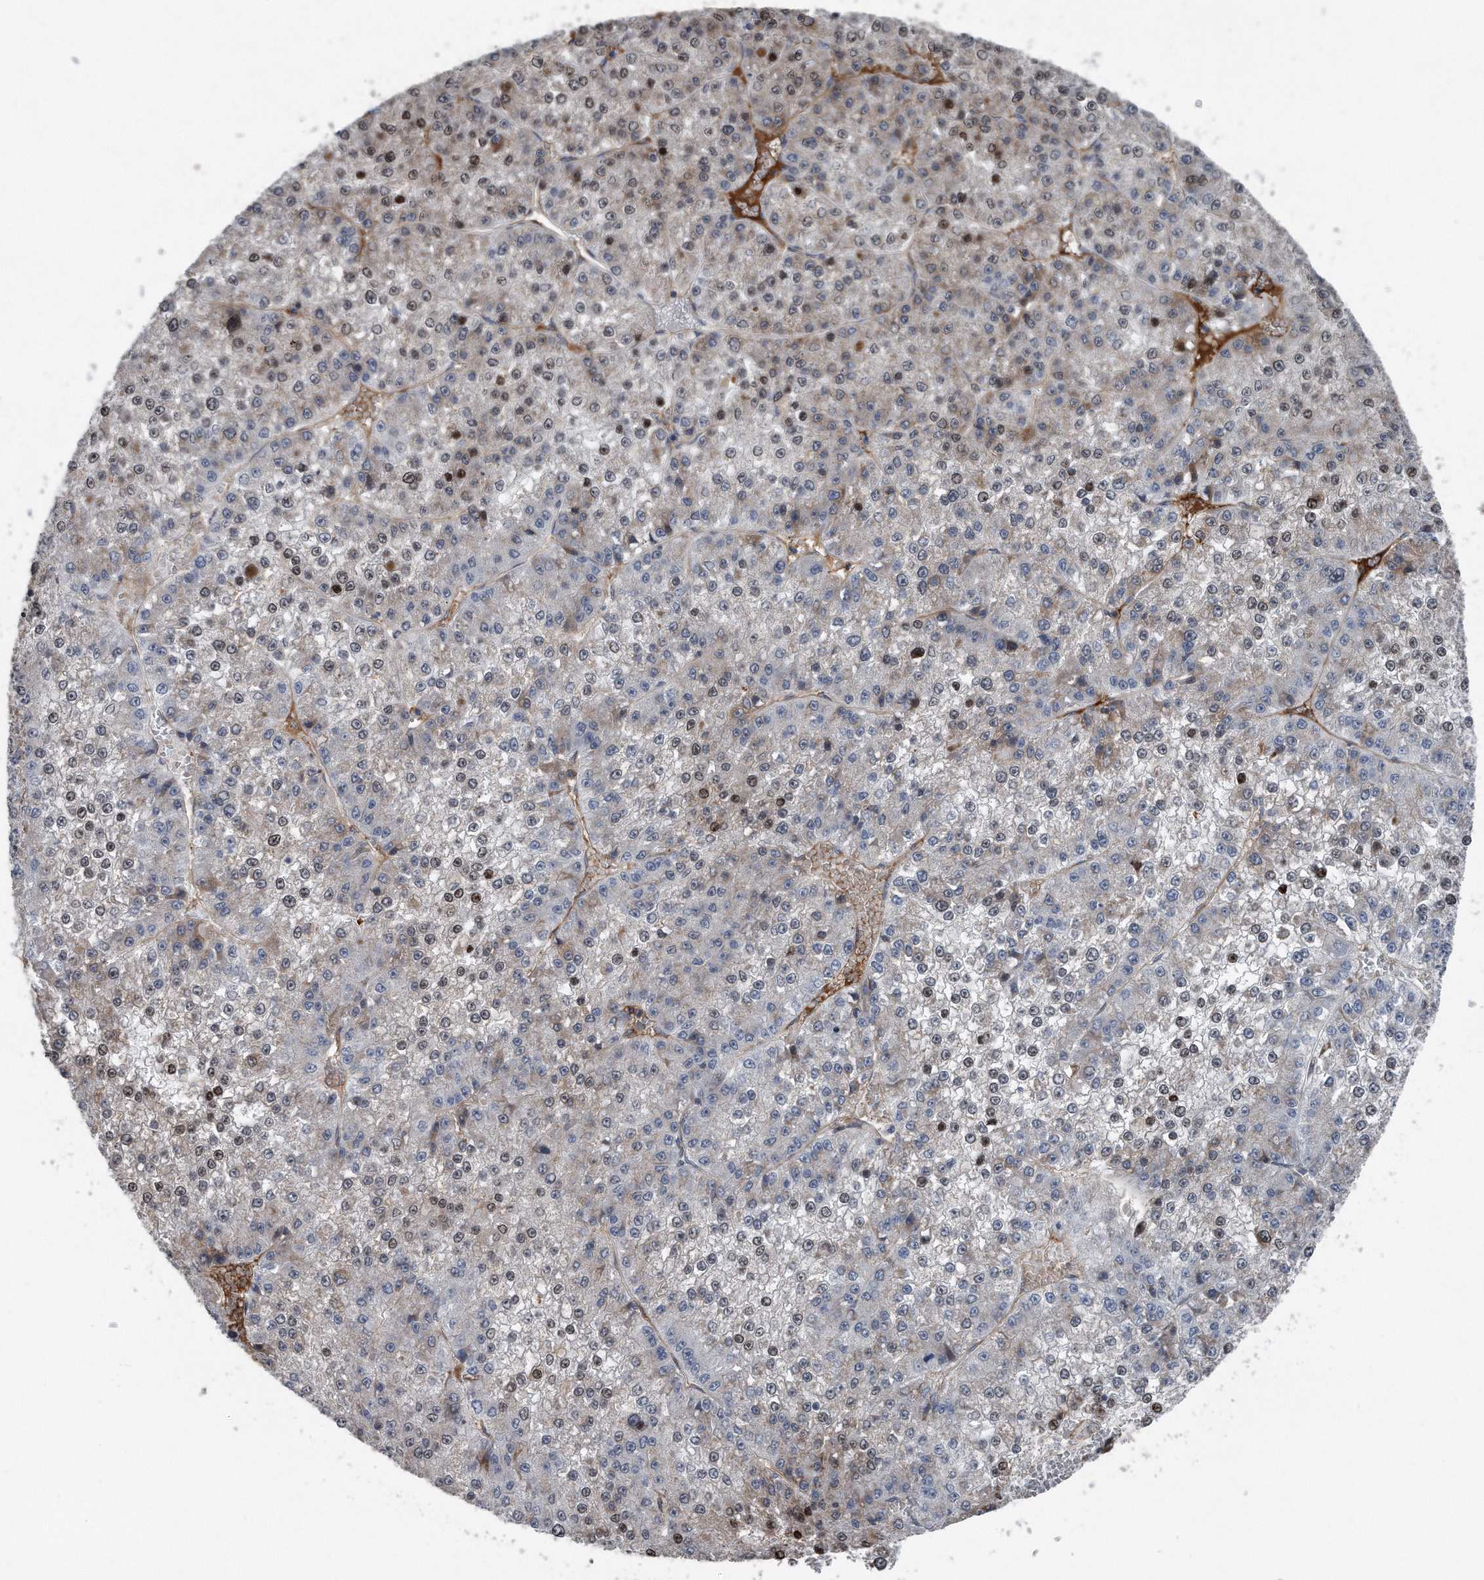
{"staining": {"intensity": "moderate", "quantity": "25%-75%", "location": "nuclear"}, "tissue": "liver cancer", "cell_type": "Tumor cells", "image_type": "cancer", "snomed": [{"axis": "morphology", "description": "Carcinoma, Hepatocellular, NOS"}, {"axis": "topography", "description": "Liver"}], "caption": "The image shows immunohistochemical staining of liver cancer (hepatocellular carcinoma). There is moderate nuclear expression is identified in approximately 25%-75% of tumor cells. The protein of interest is stained brown, and the nuclei are stained in blue (DAB (3,3'-diaminobenzidine) IHC with brightfield microscopy, high magnification).", "gene": "DST", "patient": {"sex": "female", "age": 73}}